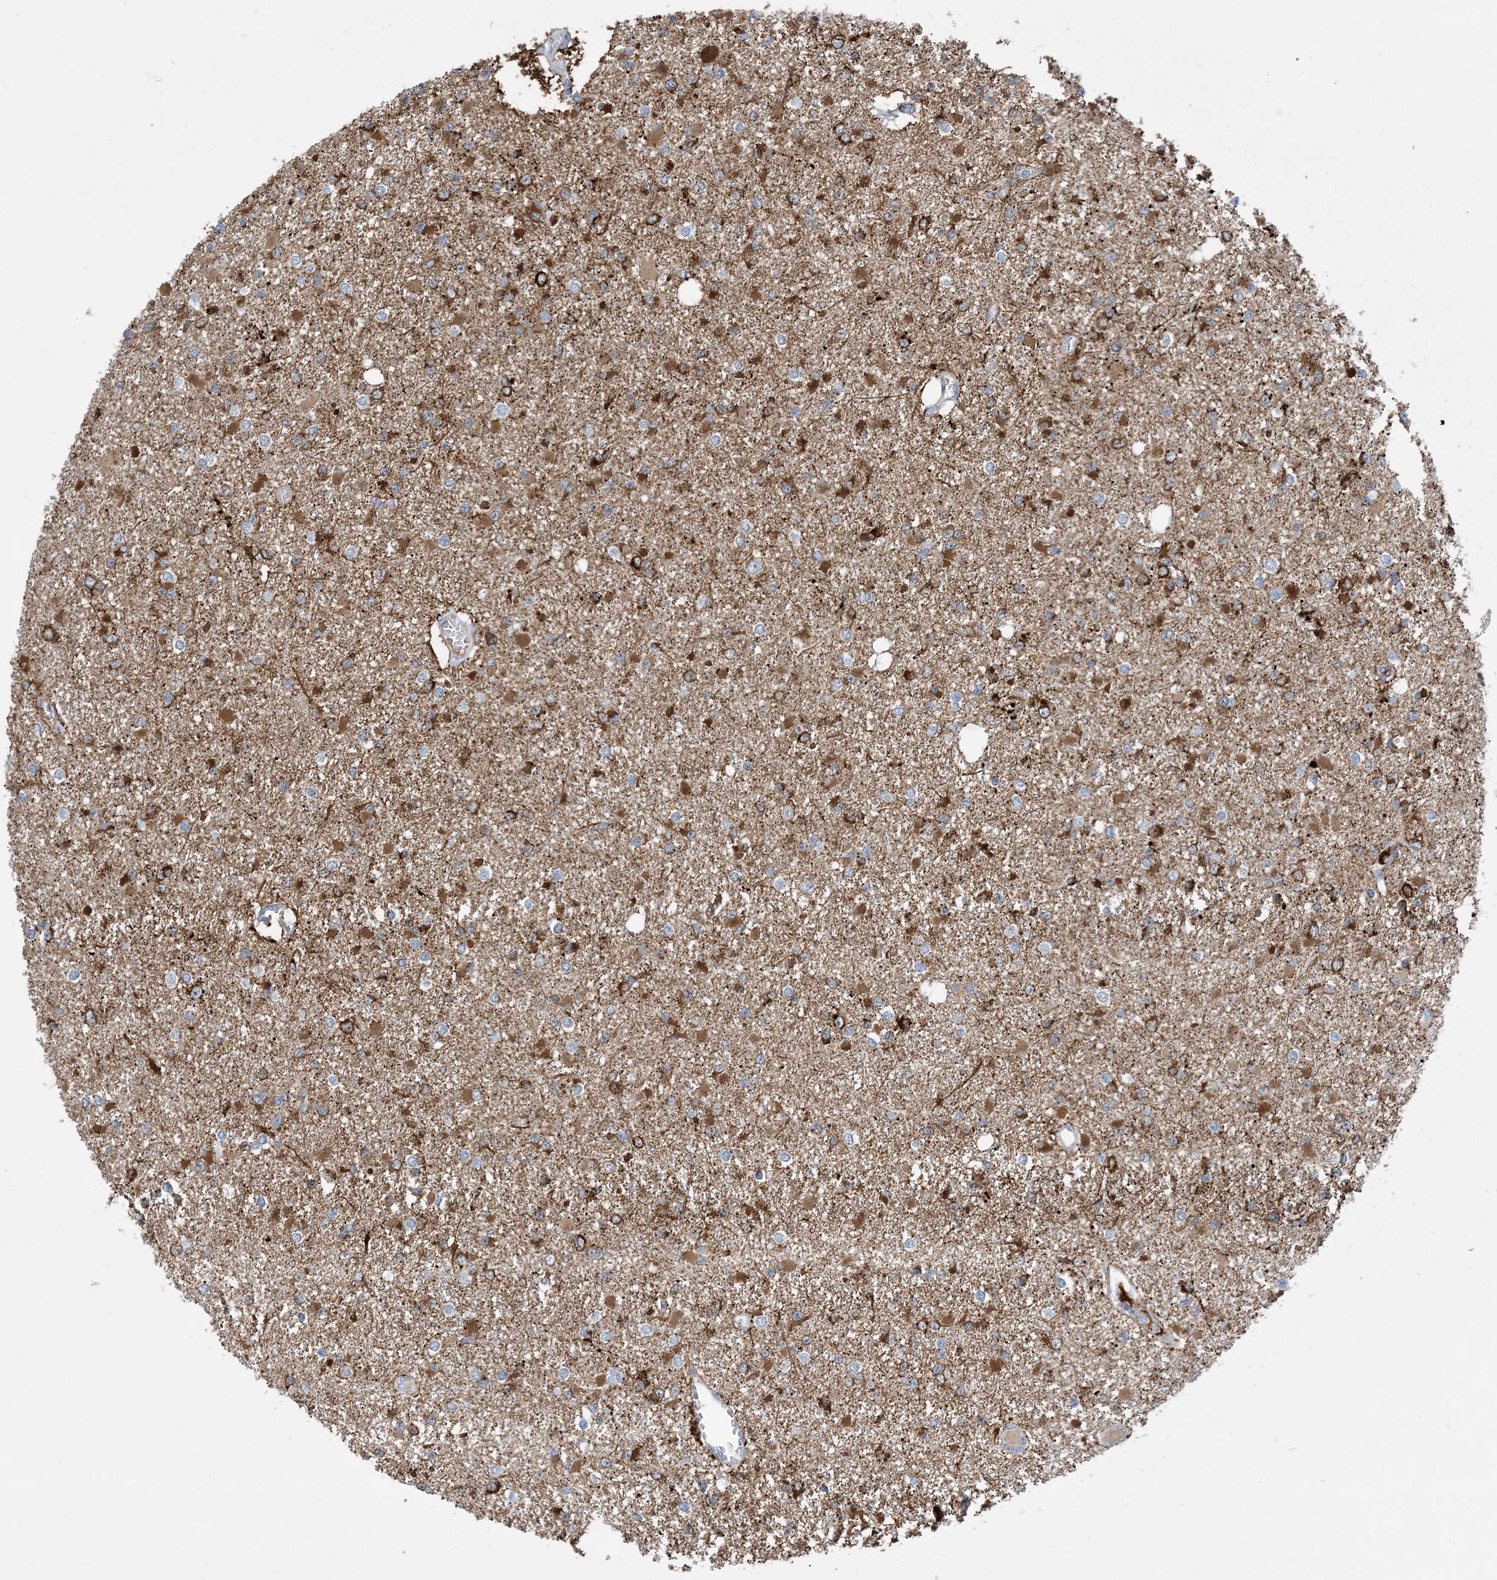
{"staining": {"intensity": "moderate", "quantity": "<25%", "location": "cytoplasmic/membranous"}, "tissue": "glioma", "cell_type": "Tumor cells", "image_type": "cancer", "snomed": [{"axis": "morphology", "description": "Glioma, malignant, Low grade"}, {"axis": "topography", "description": "Brain"}], "caption": "The histopathology image shows staining of glioma, revealing moderate cytoplasmic/membranous protein expression (brown color) within tumor cells. (IHC, brightfield microscopy, high magnification).", "gene": "EIF2A", "patient": {"sex": "female", "age": 22}}